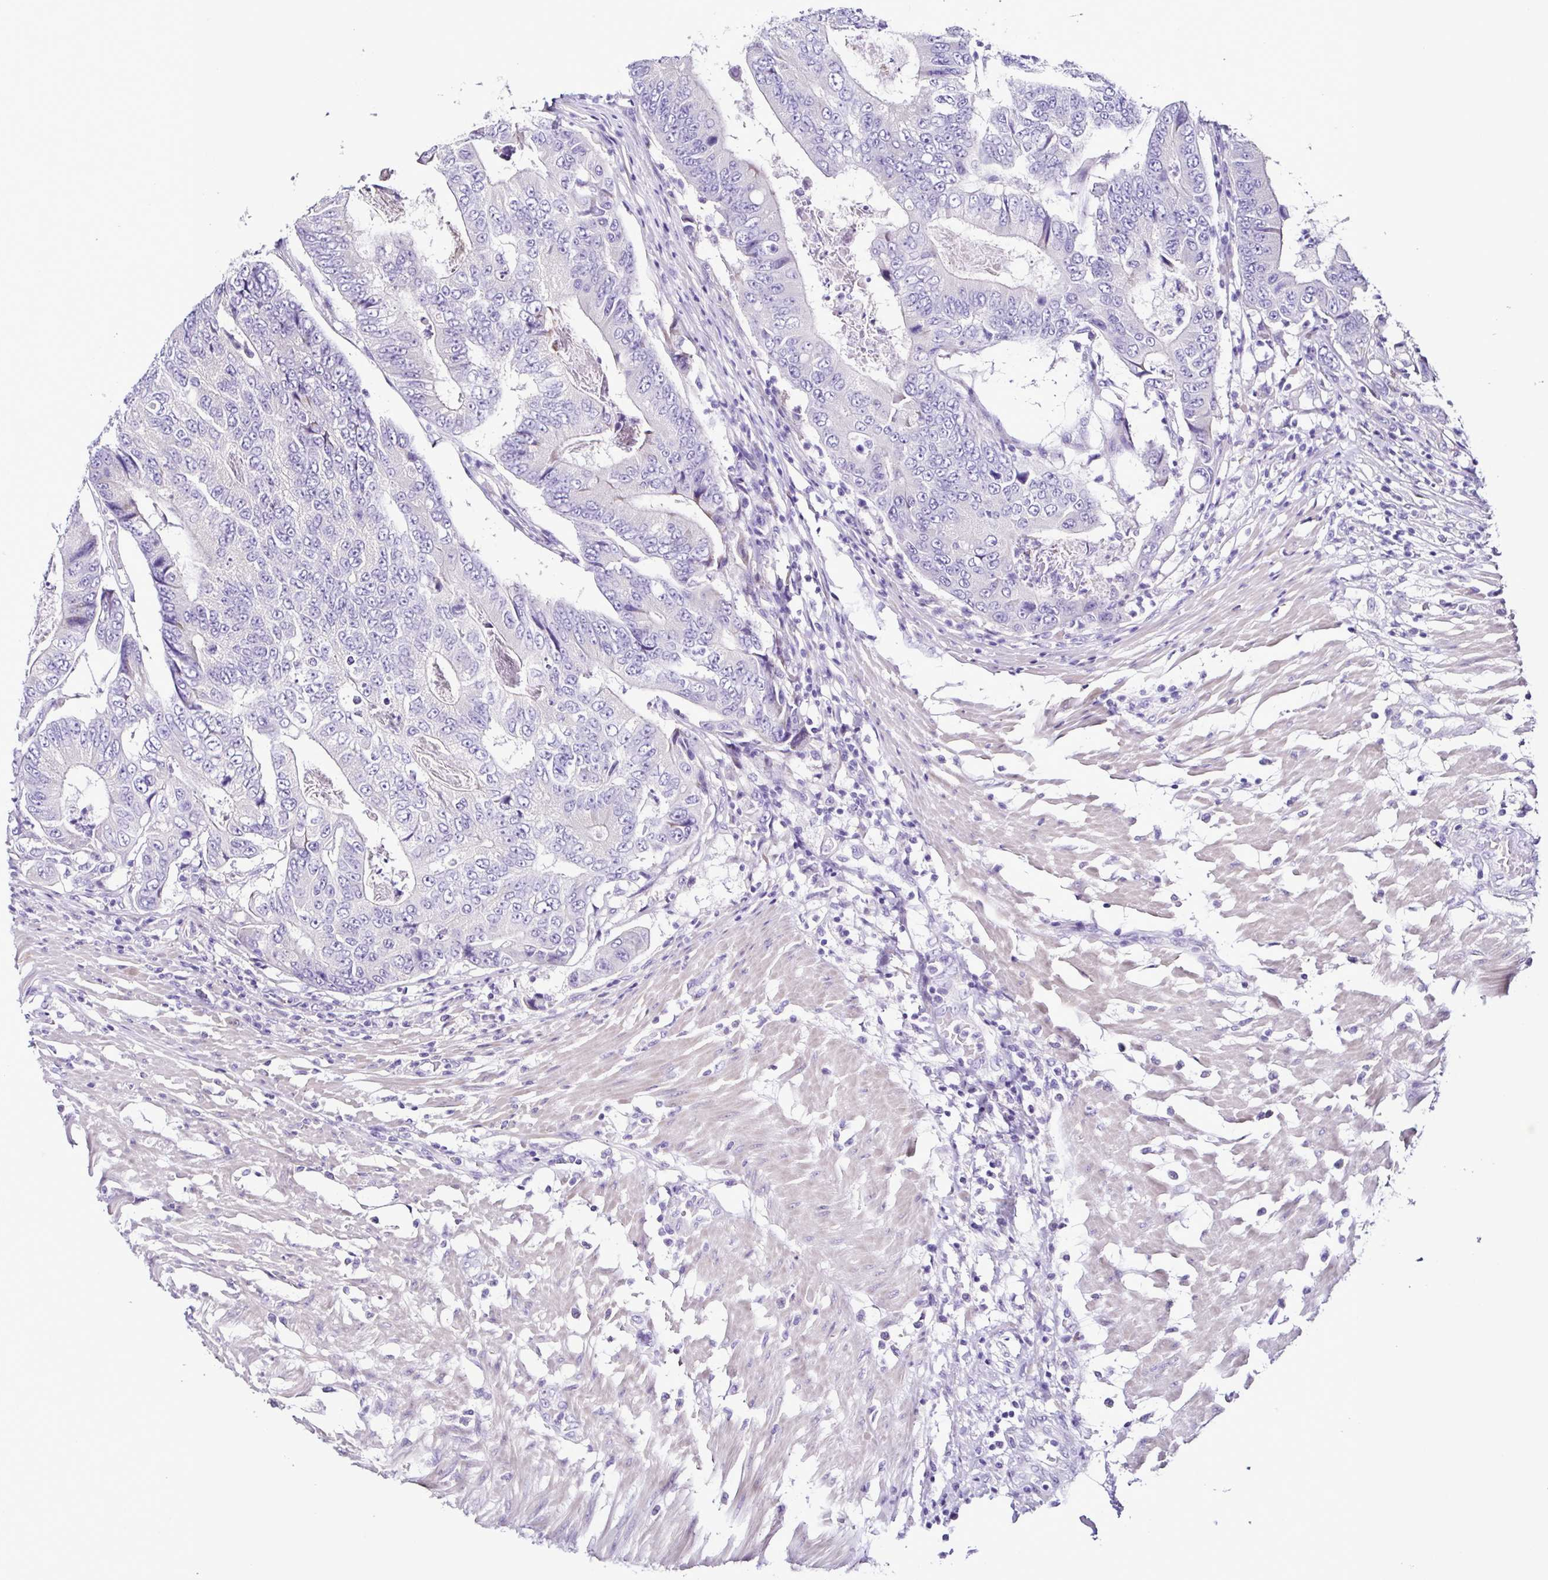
{"staining": {"intensity": "negative", "quantity": "none", "location": "none"}, "tissue": "colorectal cancer", "cell_type": "Tumor cells", "image_type": "cancer", "snomed": [{"axis": "morphology", "description": "Adenocarcinoma, NOS"}, {"axis": "topography", "description": "Colon"}], "caption": "This is an immunohistochemistry (IHC) micrograph of human colorectal adenocarcinoma. There is no positivity in tumor cells.", "gene": "SRL", "patient": {"sex": "female", "age": 48}}